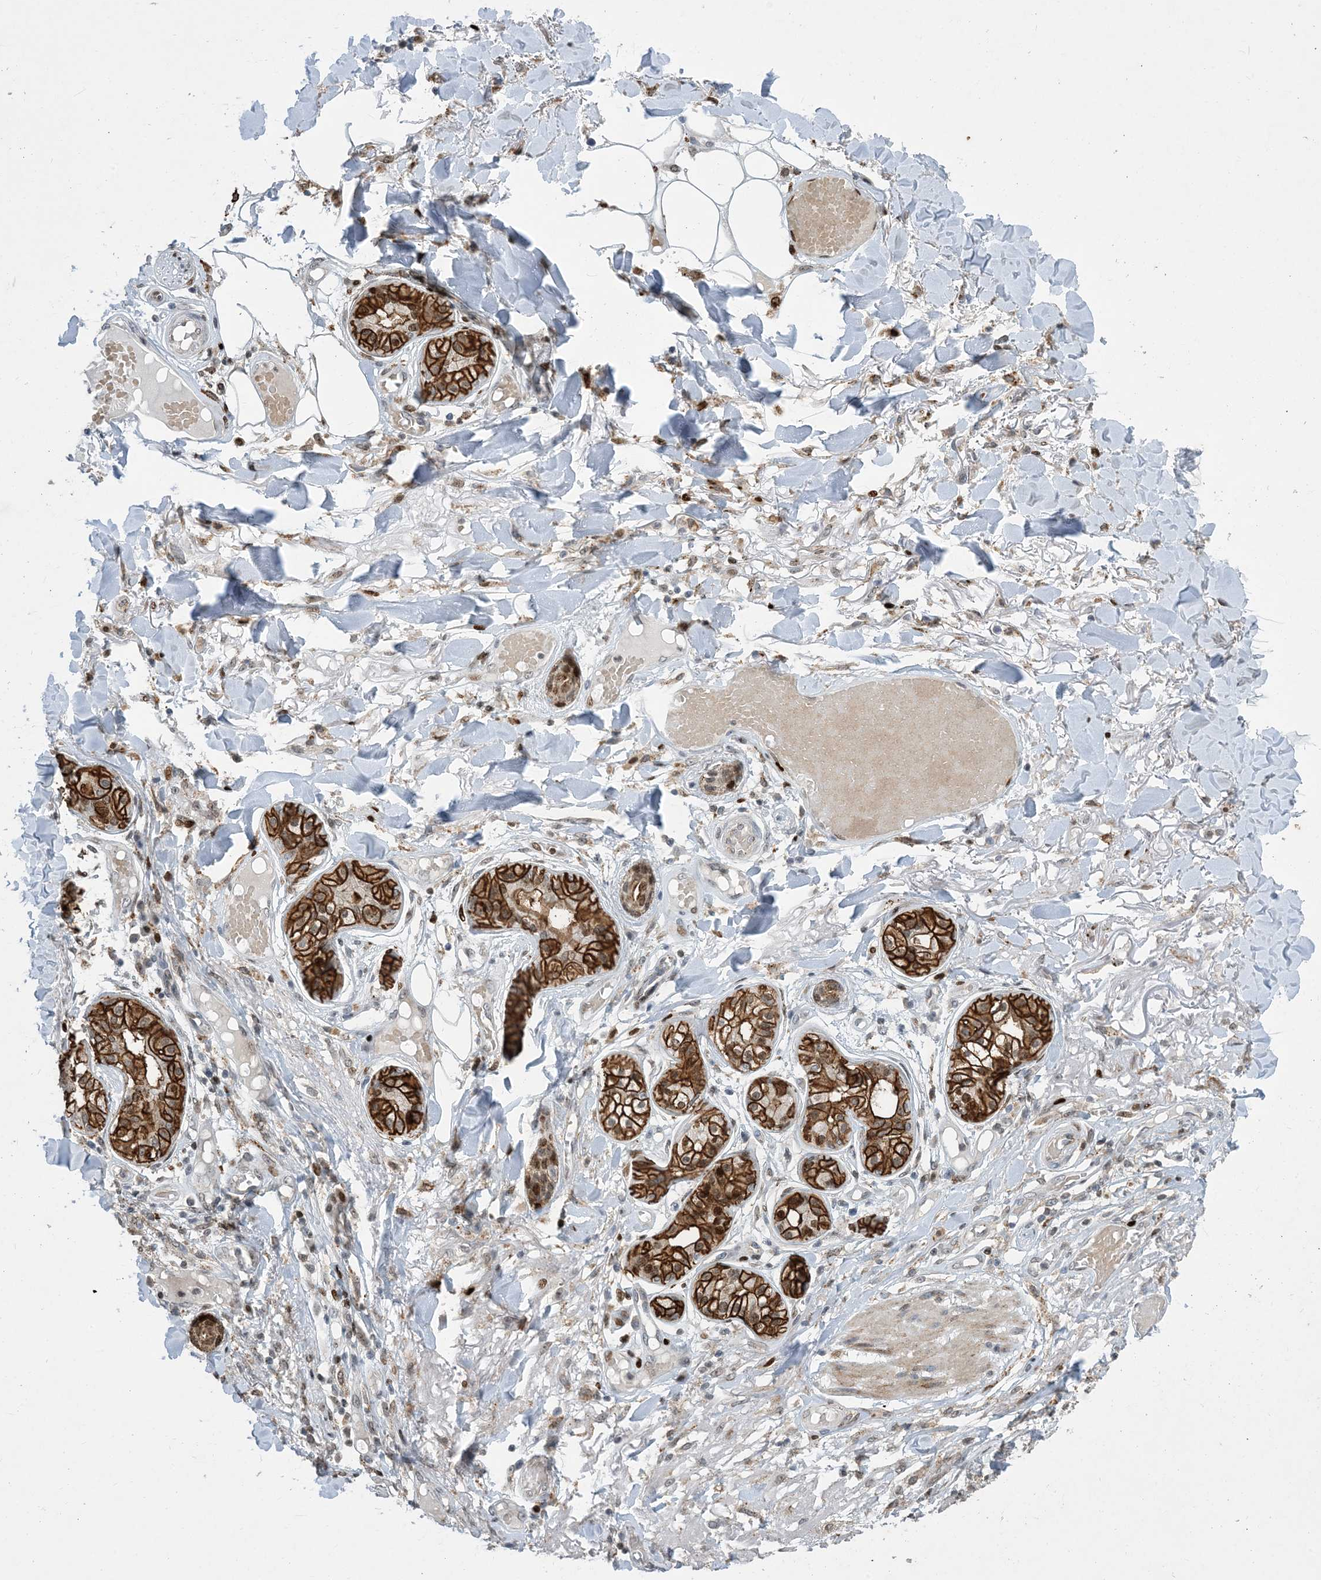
{"staining": {"intensity": "strong", "quantity": ">75%", "location": "cytoplasmic/membranous,nuclear"}, "tissue": "skin cancer", "cell_type": "Tumor cells", "image_type": "cancer", "snomed": [{"axis": "morphology", "description": "Squamous cell carcinoma, NOS"}, {"axis": "topography", "description": "Skin"}], "caption": "Skin cancer (squamous cell carcinoma) stained with a brown dye demonstrates strong cytoplasmic/membranous and nuclear positive expression in approximately >75% of tumor cells.", "gene": "SLC25A53", "patient": {"sex": "female", "age": 88}}